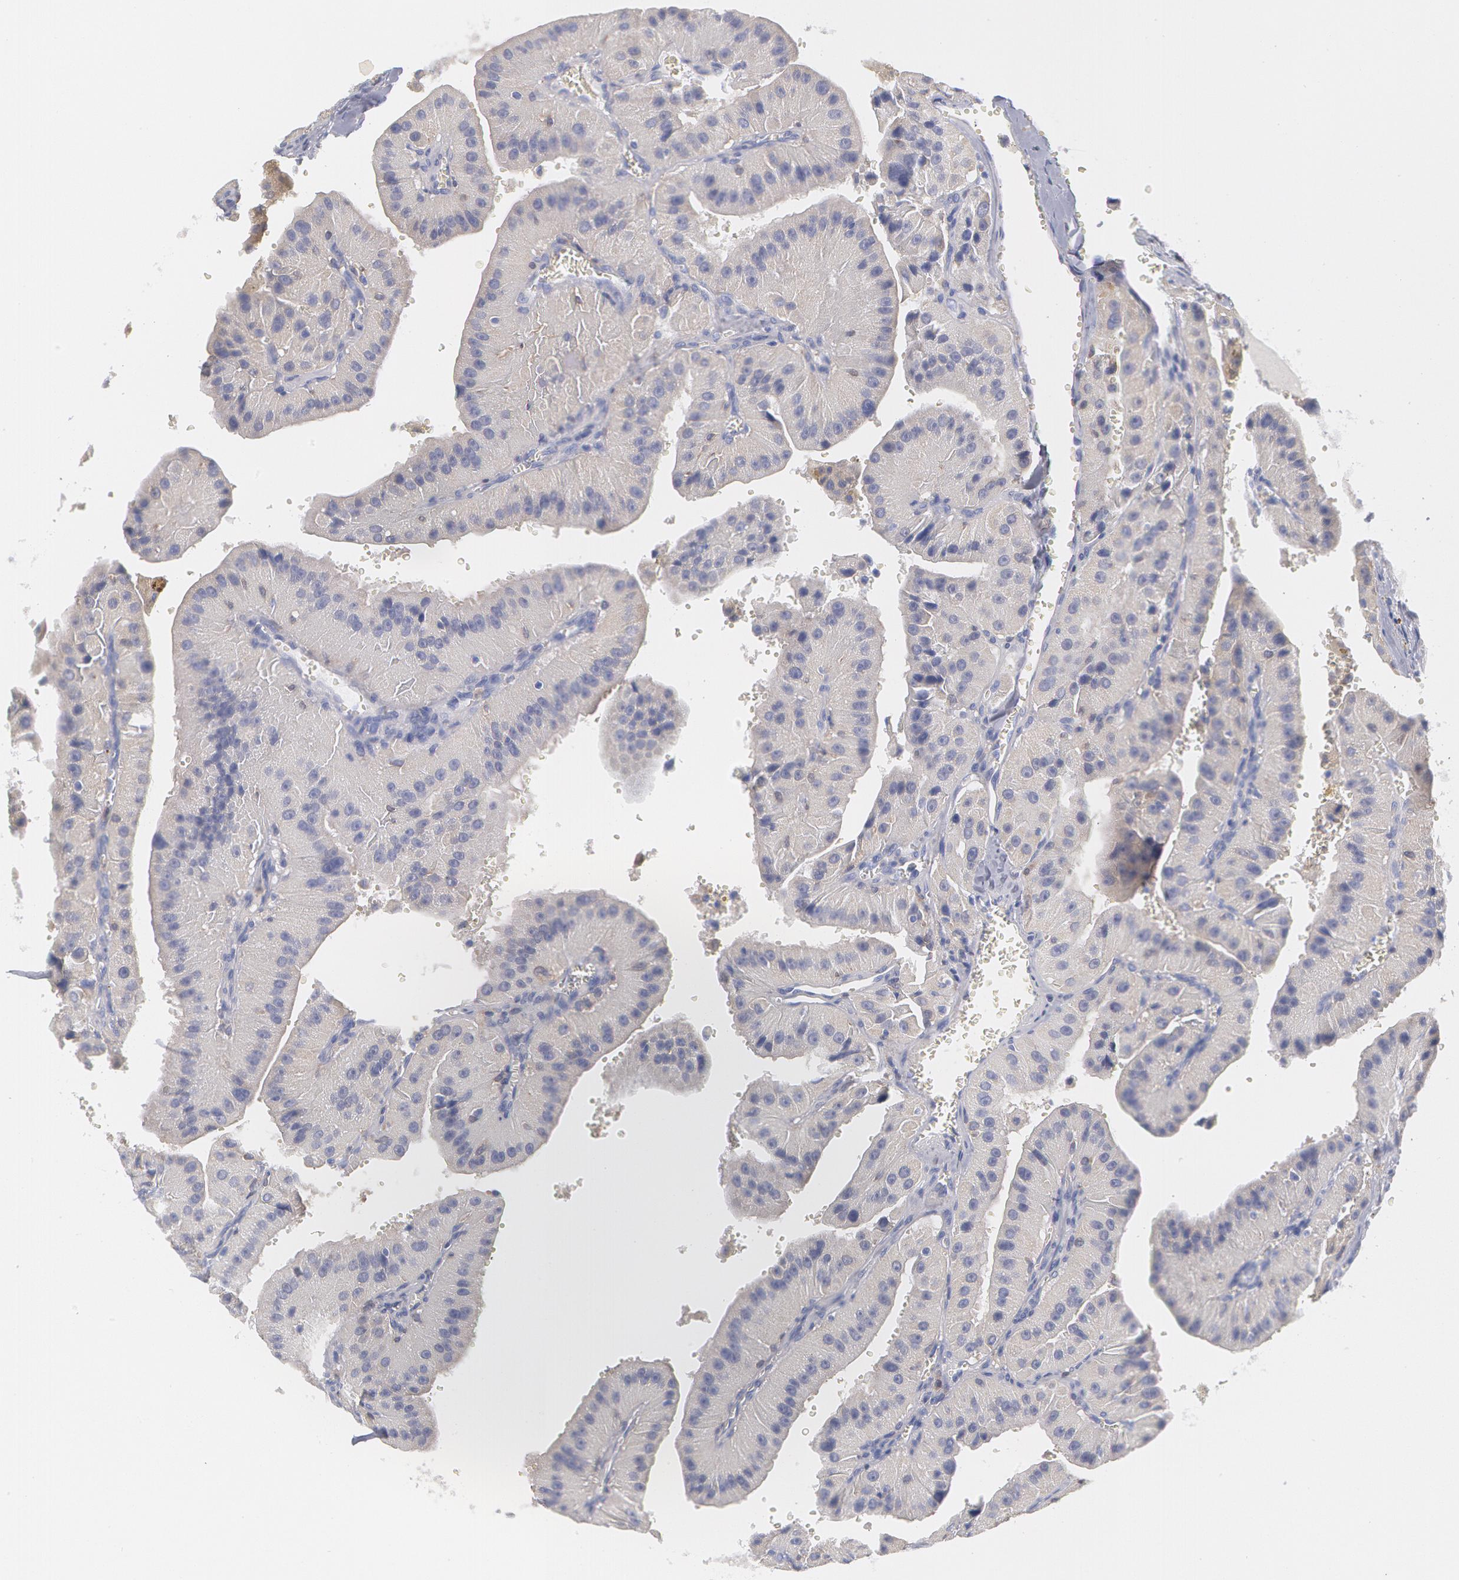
{"staining": {"intensity": "negative", "quantity": "none", "location": "none"}, "tissue": "thyroid cancer", "cell_type": "Tumor cells", "image_type": "cancer", "snomed": [{"axis": "morphology", "description": "Carcinoma, NOS"}, {"axis": "topography", "description": "Thyroid gland"}], "caption": "This photomicrograph is of carcinoma (thyroid) stained with immunohistochemistry to label a protein in brown with the nuclei are counter-stained blue. There is no positivity in tumor cells.", "gene": "SYK", "patient": {"sex": "male", "age": 76}}